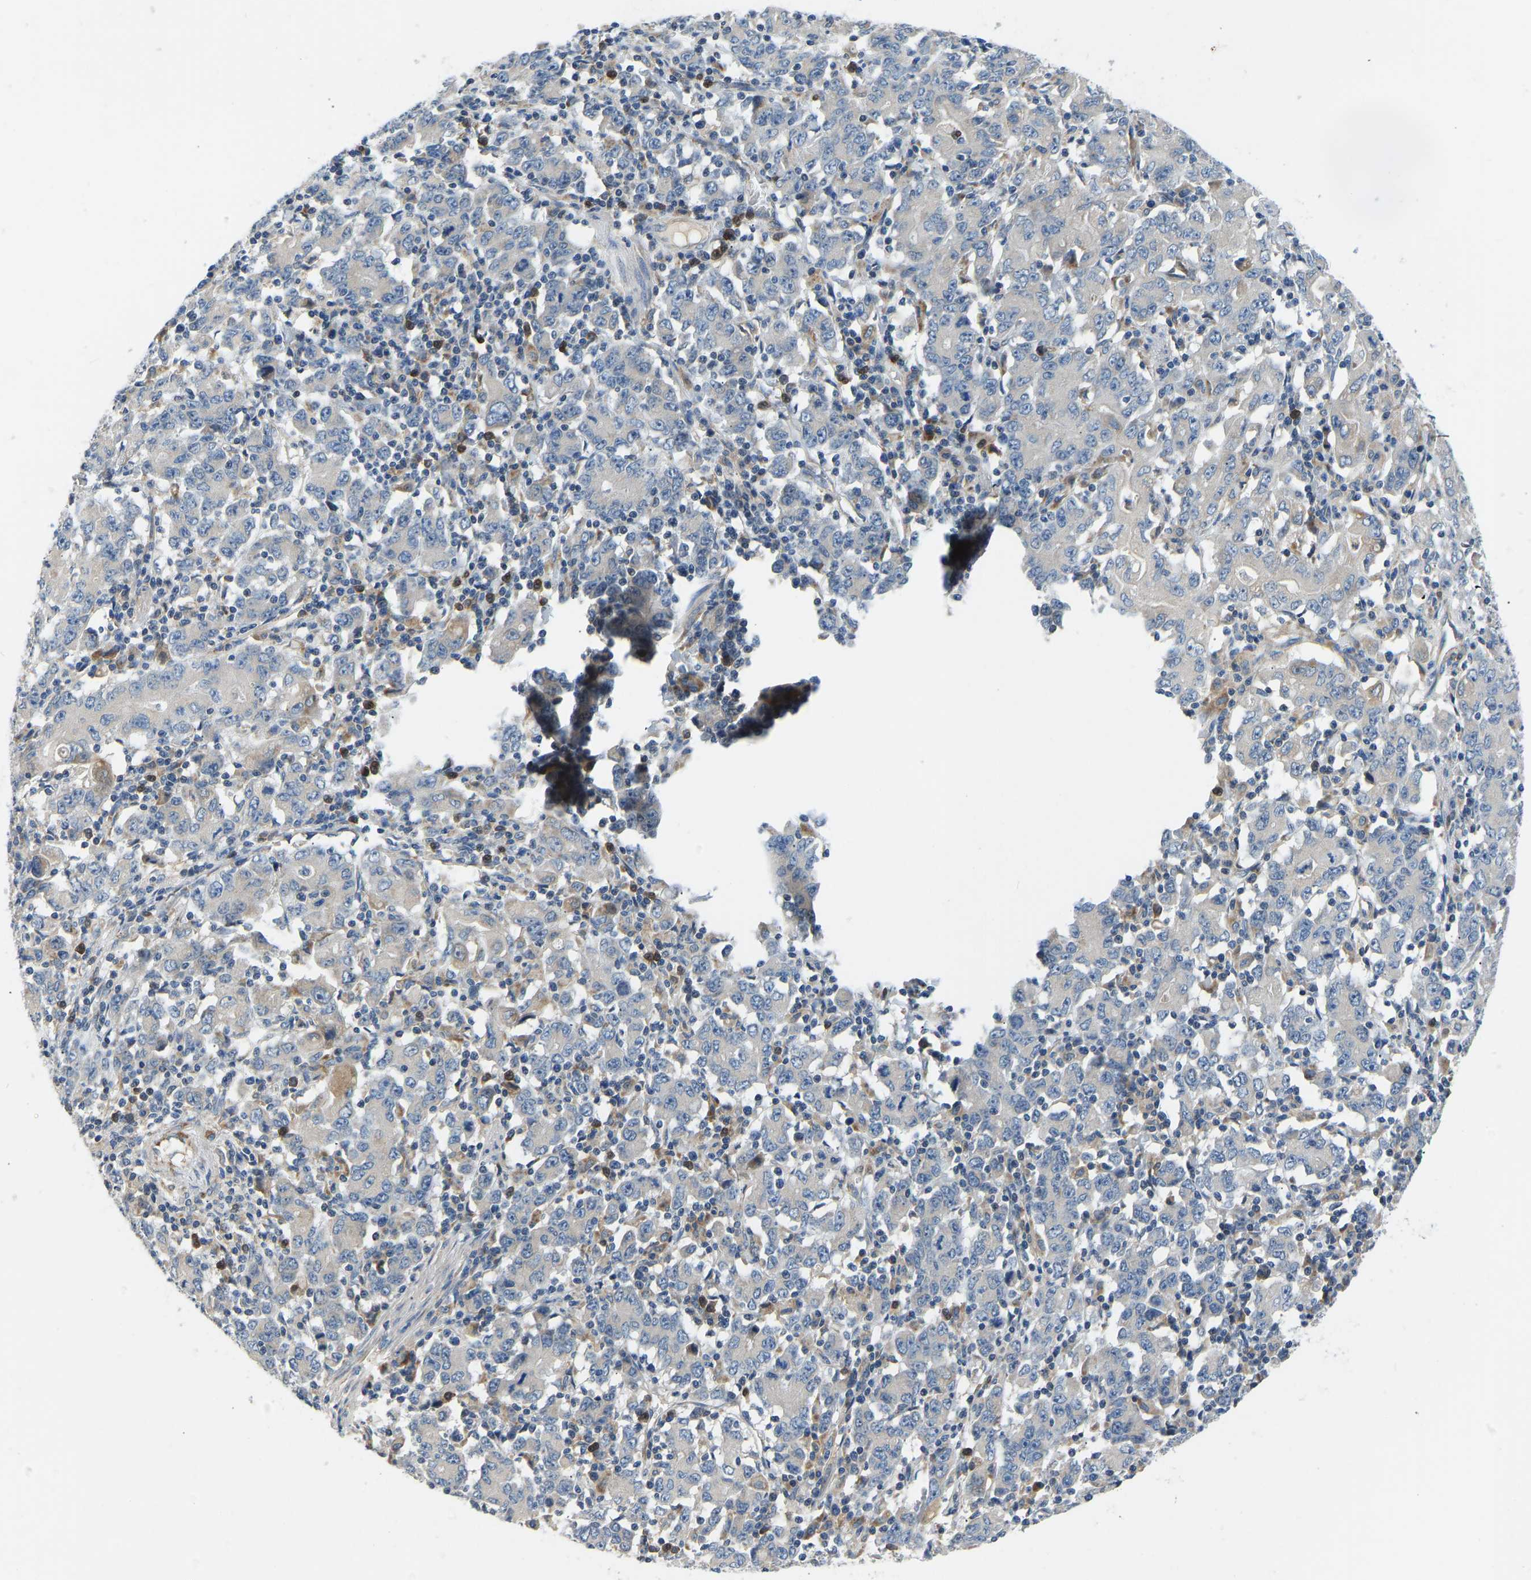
{"staining": {"intensity": "negative", "quantity": "none", "location": "none"}, "tissue": "stomach cancer", "cell_type": "Tumor cells", "image_type": "cancer", "snomed": [{"axis": "morphology", "description": "Adenocarcinoma, NOS"}, {"axis": "topography", "description": "Stomach, upper"}], "caption": "Immunohistochemistry histopathology image of neoplastic tissue: stomach adenocarcinoma stained with DAB exhibits no significant protein expression in tumor cells.", "gene": "RBP1", "patient": {"sex": "male", "age": 69}}